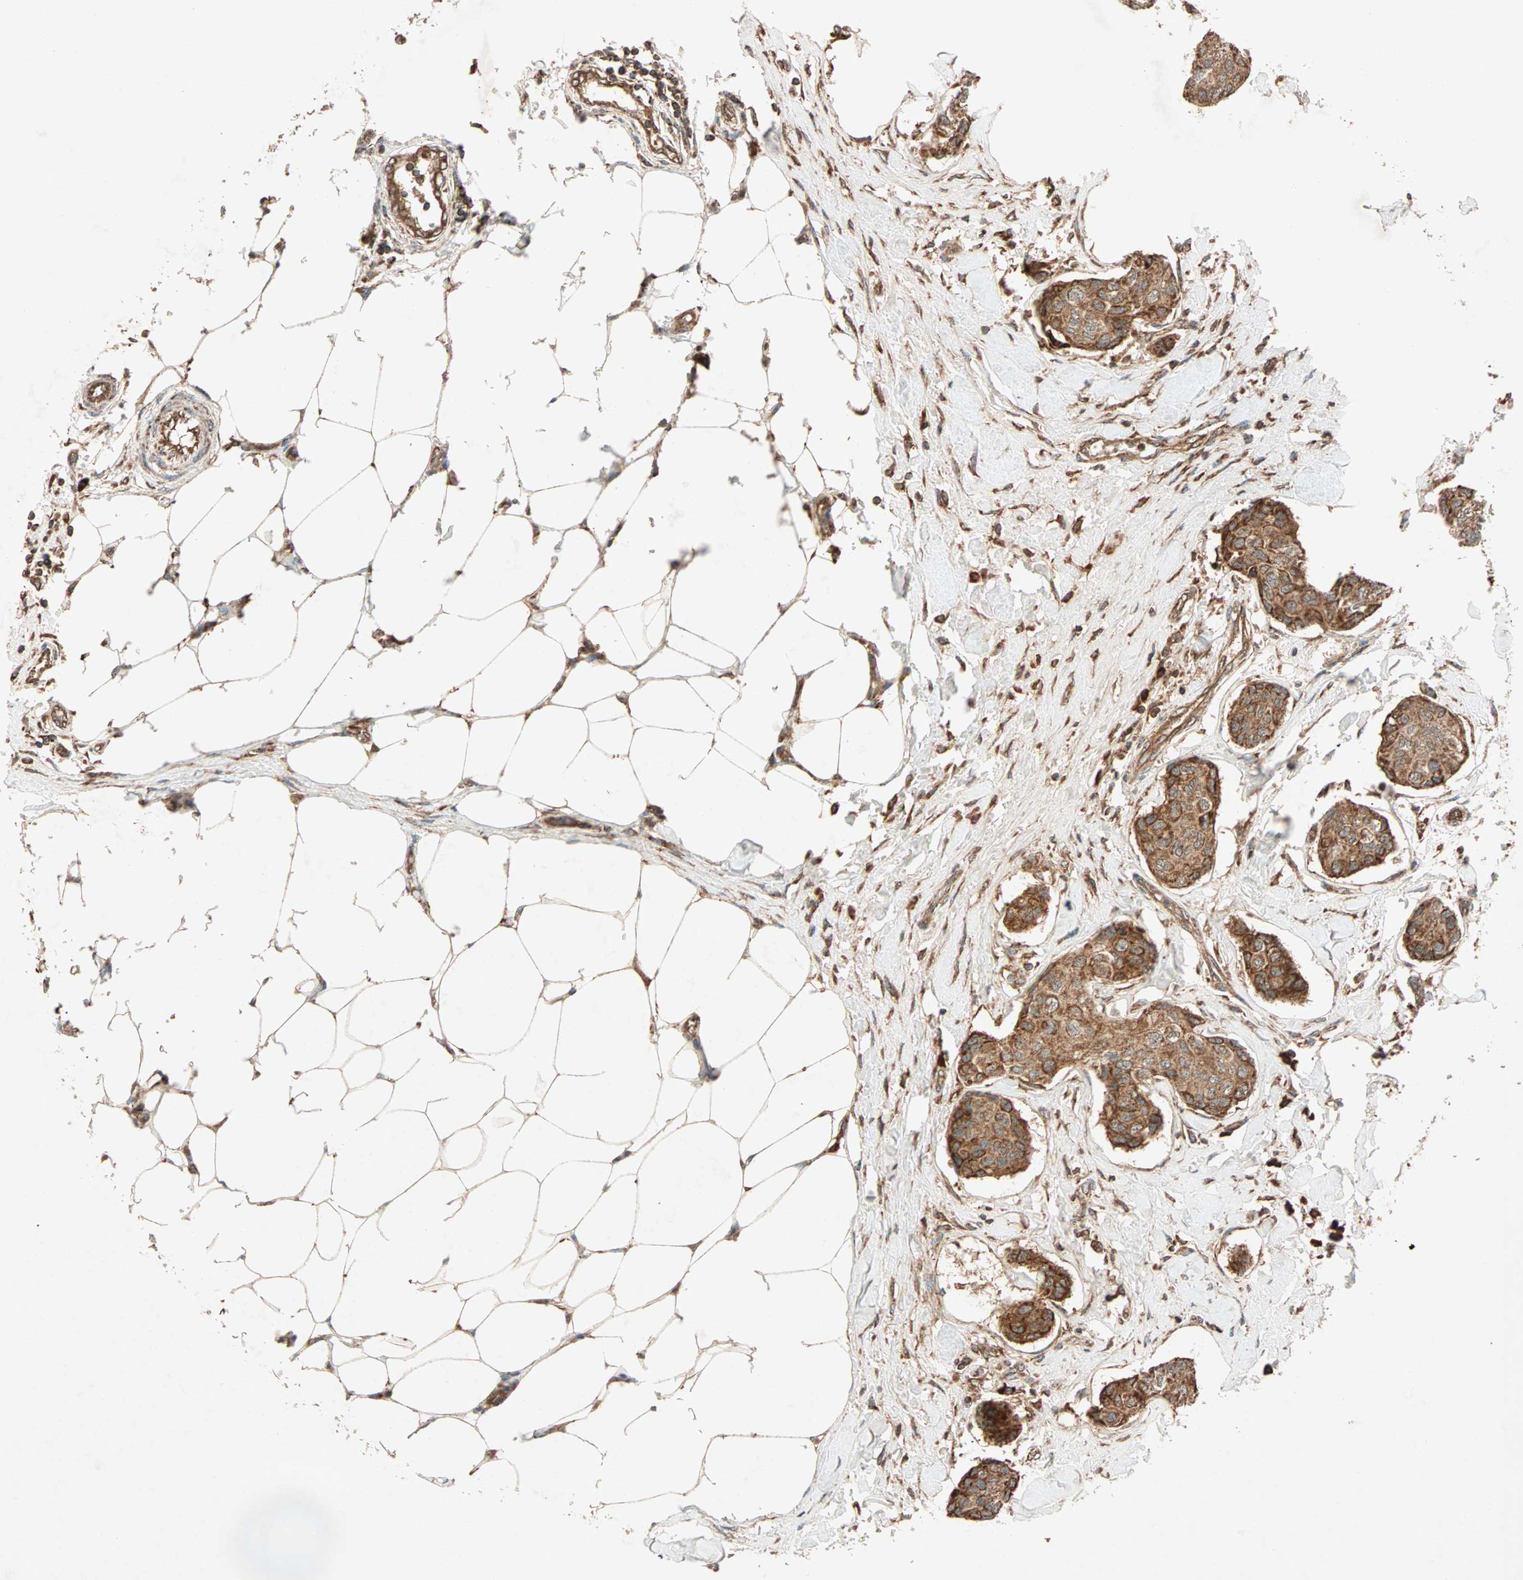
{"staining": {"intensity": "strong", "quantity": ">75%", "location": "cytoplasmic/membranous"}, "tissue": "breast cancer", "cell_type": "Tumor cells", "image_type": "cancer", "snomed": [{"axis": "morphology", "description": "Duct carcinoma"}, {"axis": "topography", "description": "Breast"}], "caption": "An image showing strong cytoplasmic/membranous staining in about >75% of tumor cells in intraductal carcinoma (breast), as visualized by brown immunohistochemical staining.", "gene": "MAPK1", "patient": {"sex": "female", "age": 80}}